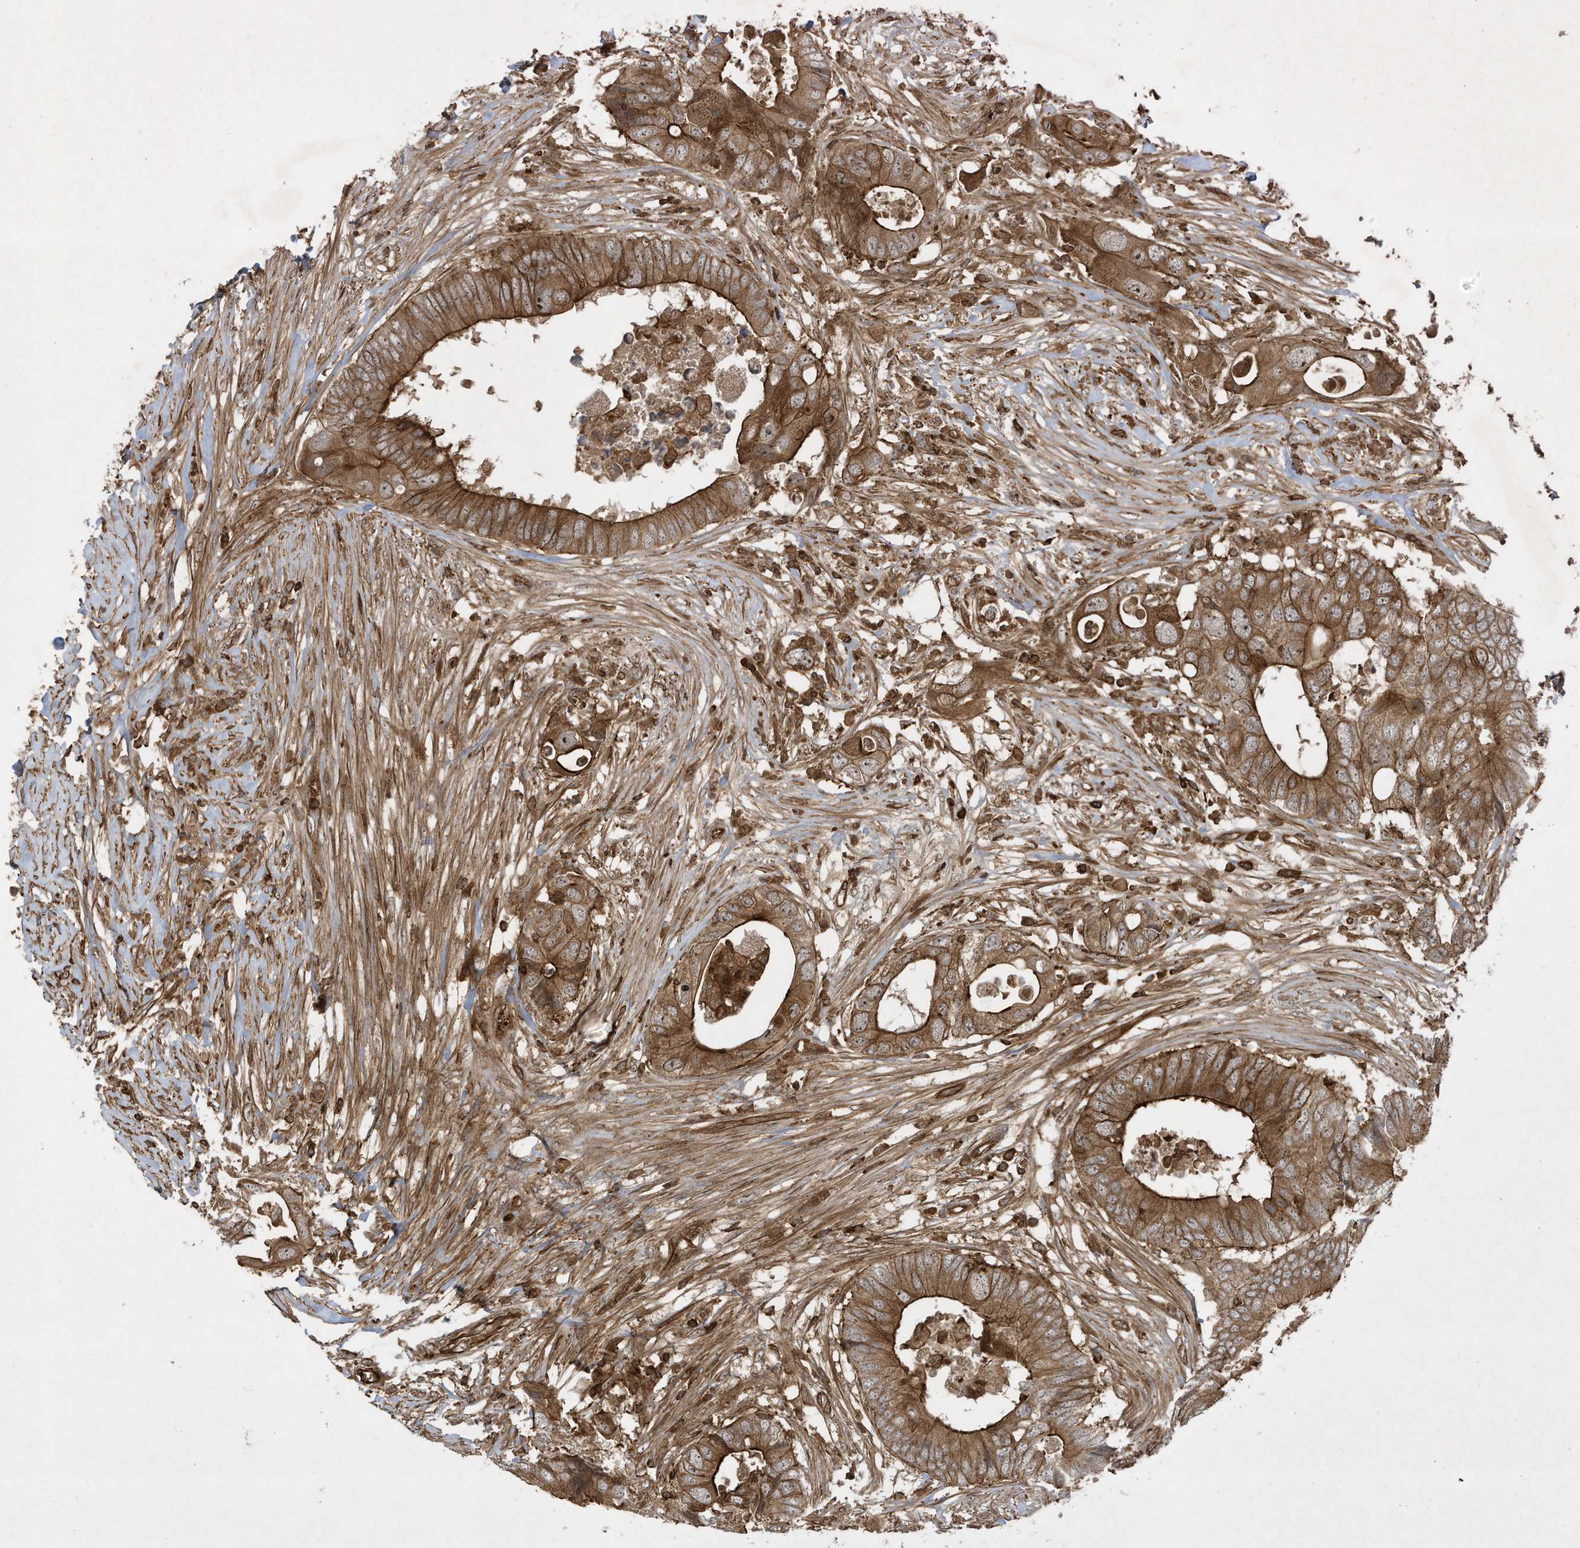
{"staining": {"intensity": "moderate", "quantity": ">75%", "location": "cytoplasmic/membranous"}, "tissue": "colorectal cancer", "cell_type": "Tumor cells", "image_type": "cancer", "snomed": [{"axis": "morphology", "description": "Adenocarcinoma, NOS"}, {"axis": "topography", "description": "Colon"}], "caption": "An immunohistochemistry image of tumor tissue is shown. Protein staining in brown highlights moderate cytoplasmic/membranous positivity in adenocarcinoma (colorectal) within tumor cells. Using DAB (brown) and hematoxylin (blue) stains, captured at high magnification using brightfield microscopy.", "gene": "DDIT4", "patient": {"sex": "male", "age": 71}}